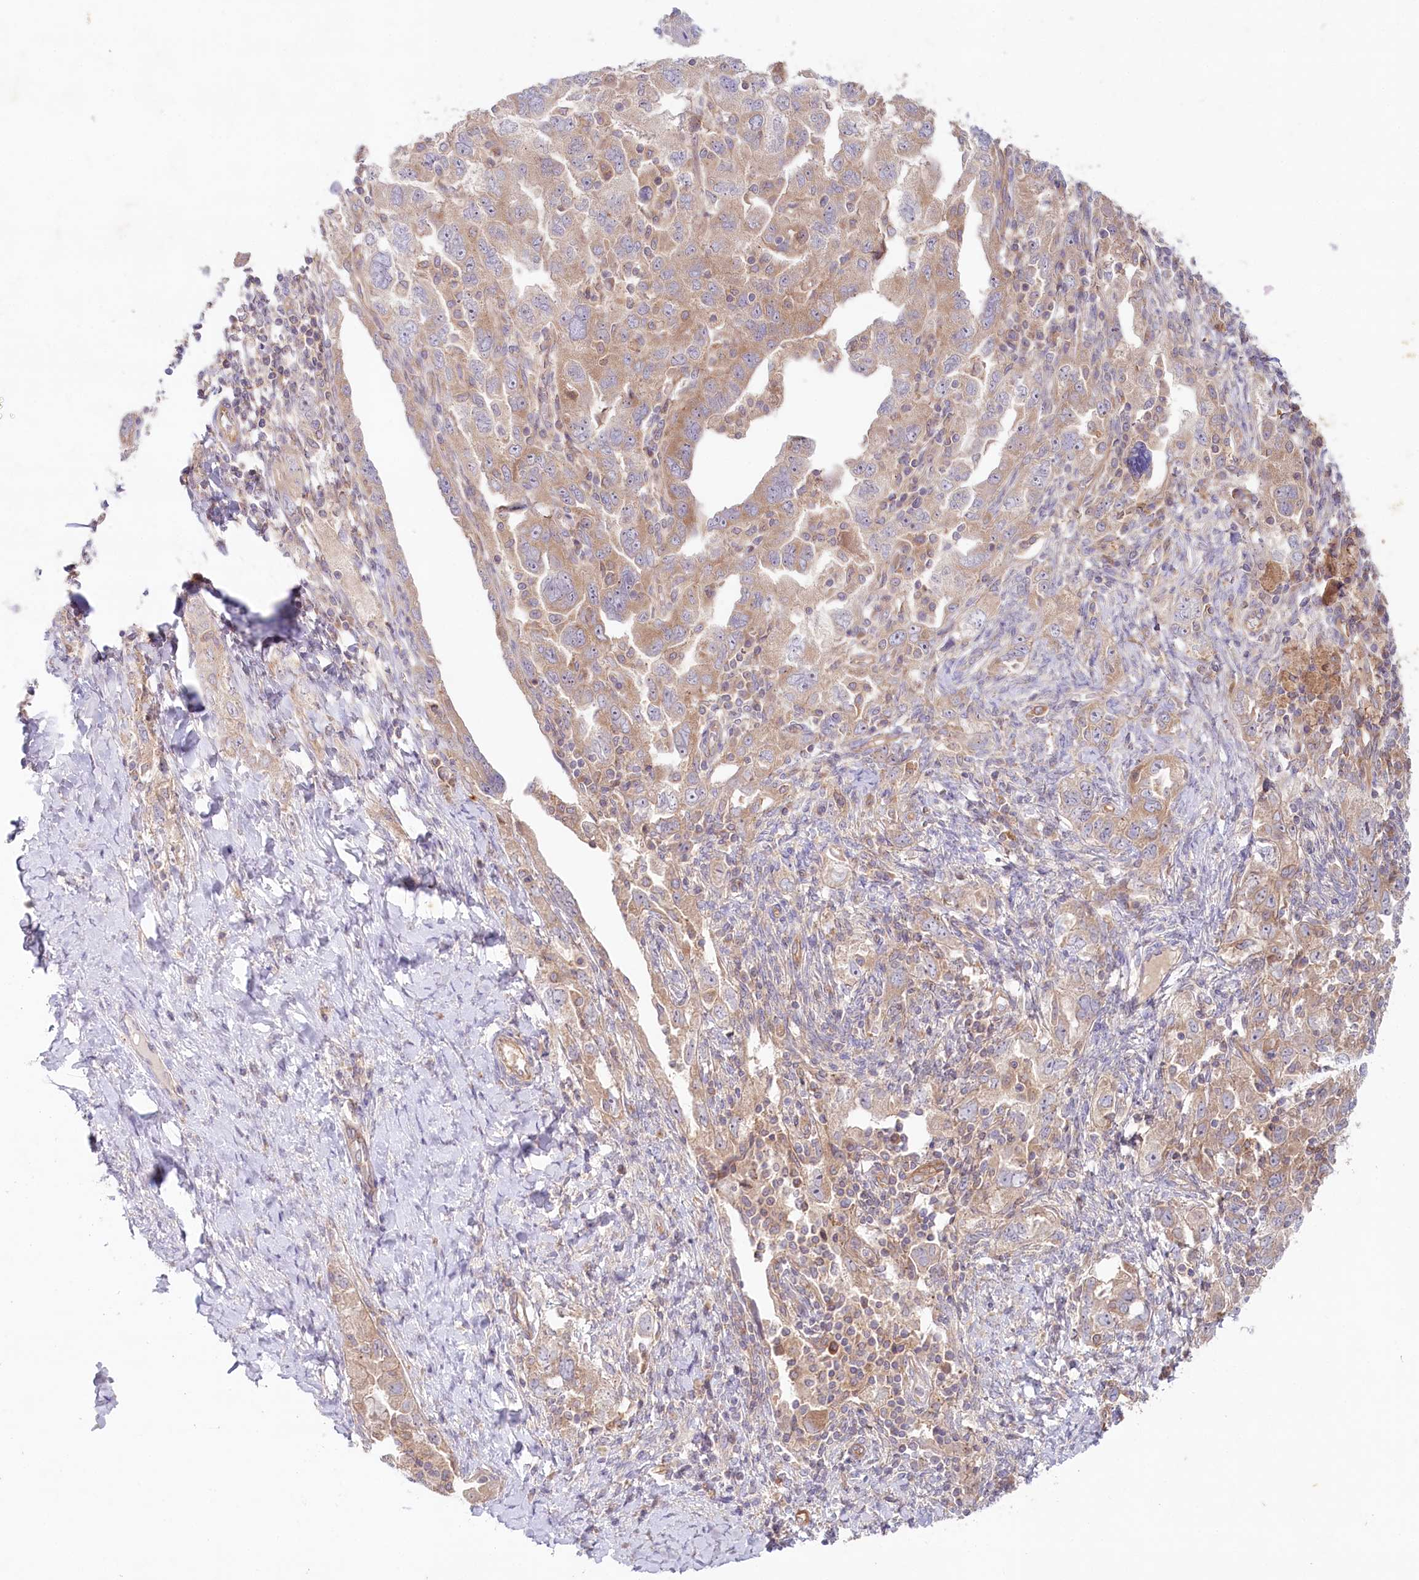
{"staining": {"intensity": "weak", "quantity": ">75%", "location": "cytoplasmic/membranous"}, "tissue": "ovarian cancer", "cell_type": "Tumor cells", "image_type": "cancer", "snomed": [{"axis": "morphology", "description": "Carcinoma, NOS"}, {"axis": "morphology", "description": "Cystadenocarcinoma, serous, NOS"}, {"axis": "topography", "description": "Ovary"}], "caption": "DAB (3,3'-diaminobenzidine) immunohistochemical staining of carcinoma (ovarian) shows weak cytoplasmic/membranous protein expression in approximately >75% of tumor cells.", "gene": "TNIP1", "patient": {"sex": "female", "age": 69}}